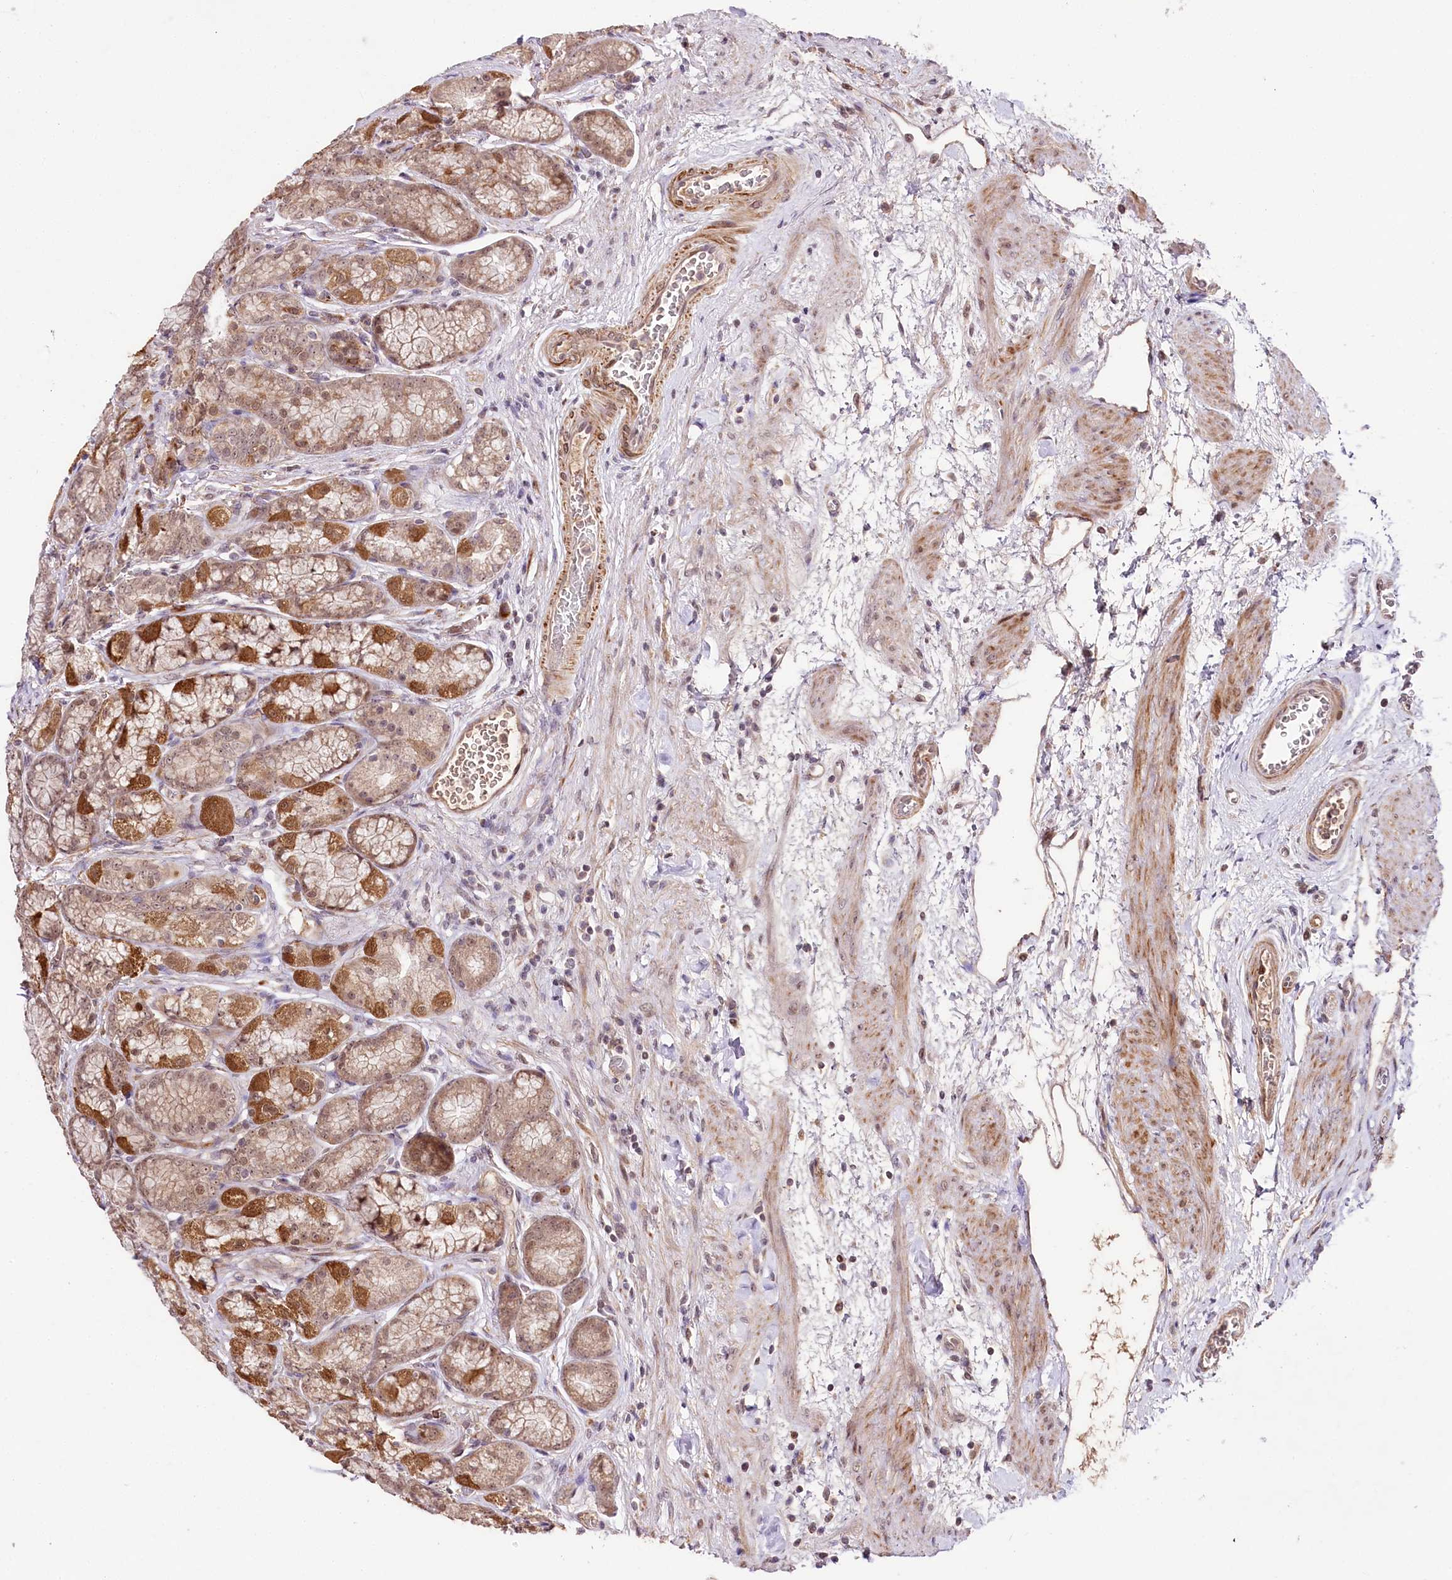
{"staining": {"intensity": "strong", "quantity": ">75%", "location": "cytoplasmic/membranous,nuclear"}, "tissue": "stomach", "cell_type": "Glandular cells", "image_type": "normal", "snomed": [{"axis": "morphology", "description": "Normal tissue, NOS"}, {"axis": "morphology", "description": "Adenocarcinoma, NOS"}, {"axis": "morphology", "description": "Adenocarcinoma, High grade"}, {"axis": "topography", "description": "Stomach, upper"}, {"axis": "topography", "description": "Stomach"}], "caption": "A high-resolution histopathology image shows immunohistochemistry (IHC) staining of benign stomach, which shows strong cytoplasmic/membranous,nuclear expression in about >75% of glandular cells. Nuclei are stained in blue.", "gene": "DMP1", "patient": {"sex": "female", "age": 65}}